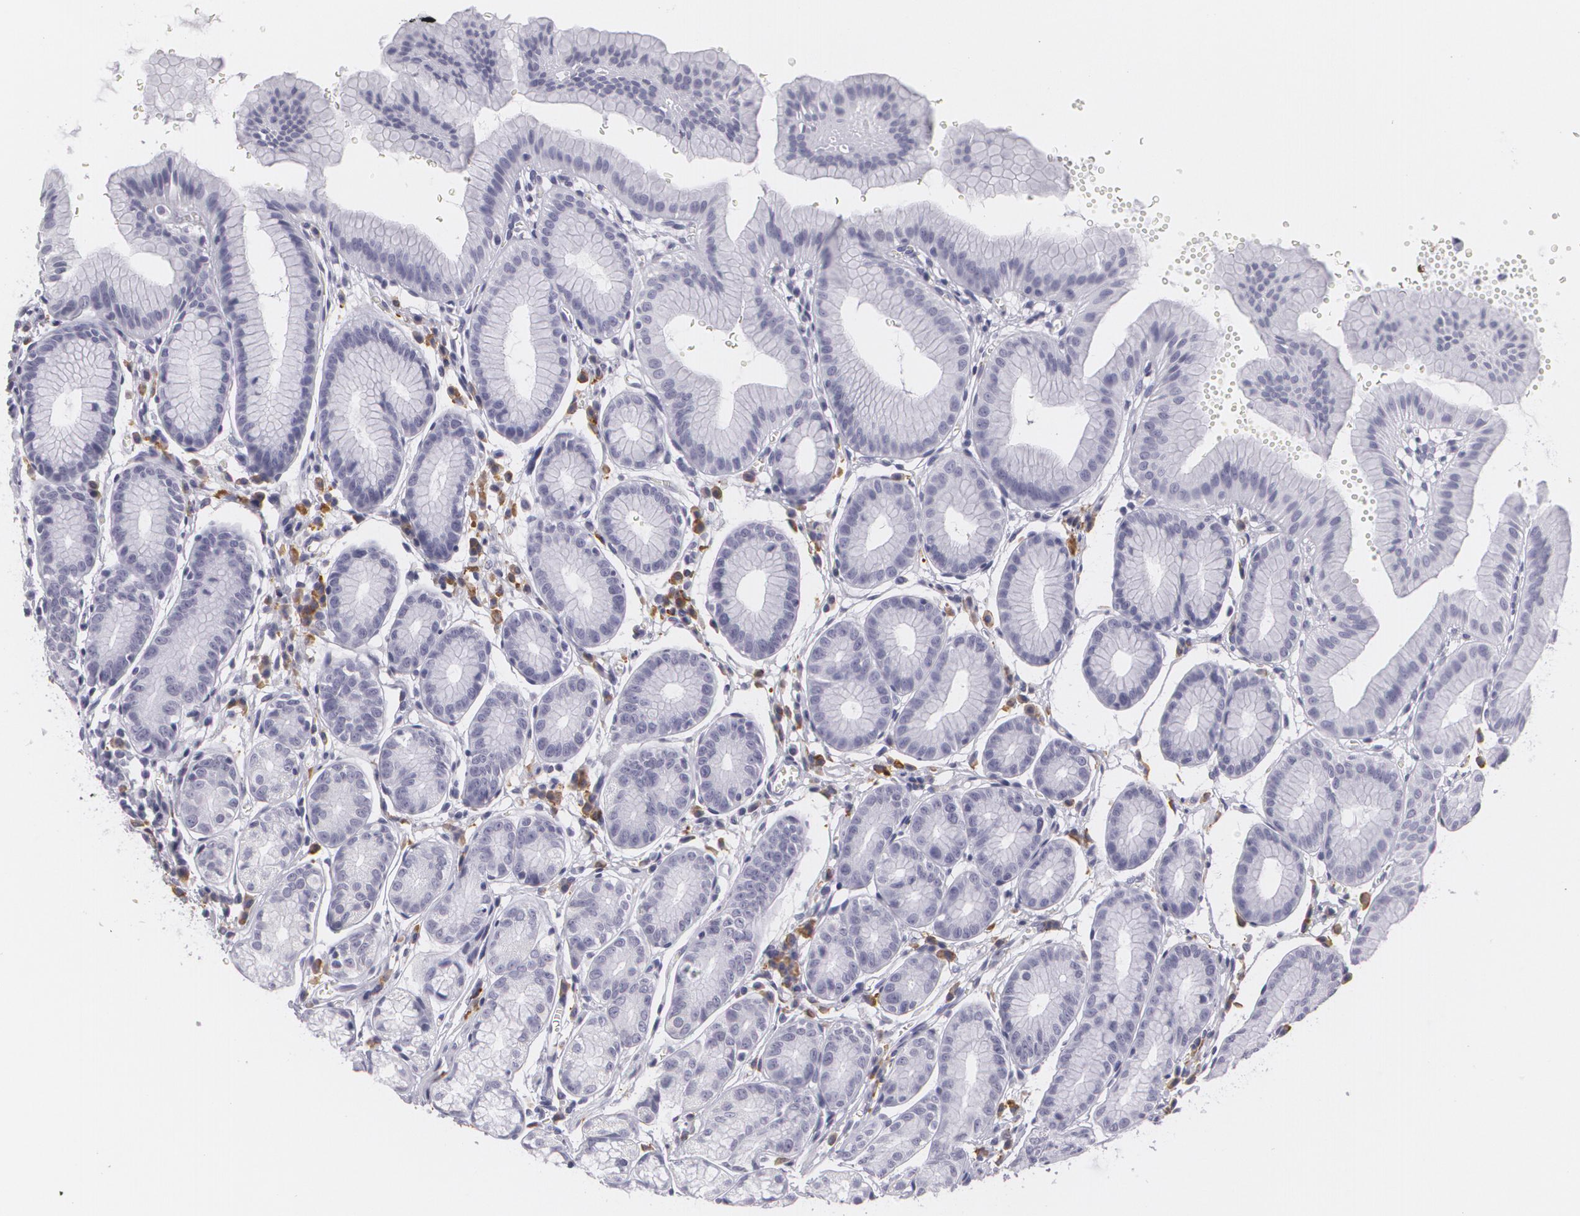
{"staining": {"intensity": "negative", "quantity": "none", "location": "none"}, "tissue": "stomach", "cell_type": "Glandular cells", "image_type": "normal", "snomed": [{"axis": "morphology", "description": "Normal tissue, NOS"}, {"axis": "topography", "description": "Stomach"}], "caption": "Immunohistochemistry (IHC) of unremarkable human stomach demonstrates no expression in glandular cells. (Brightfield microscopy of DAB IHC at high magnification).", "gene": "MAP2", "patient": {"sex": "male", "age": 42}}